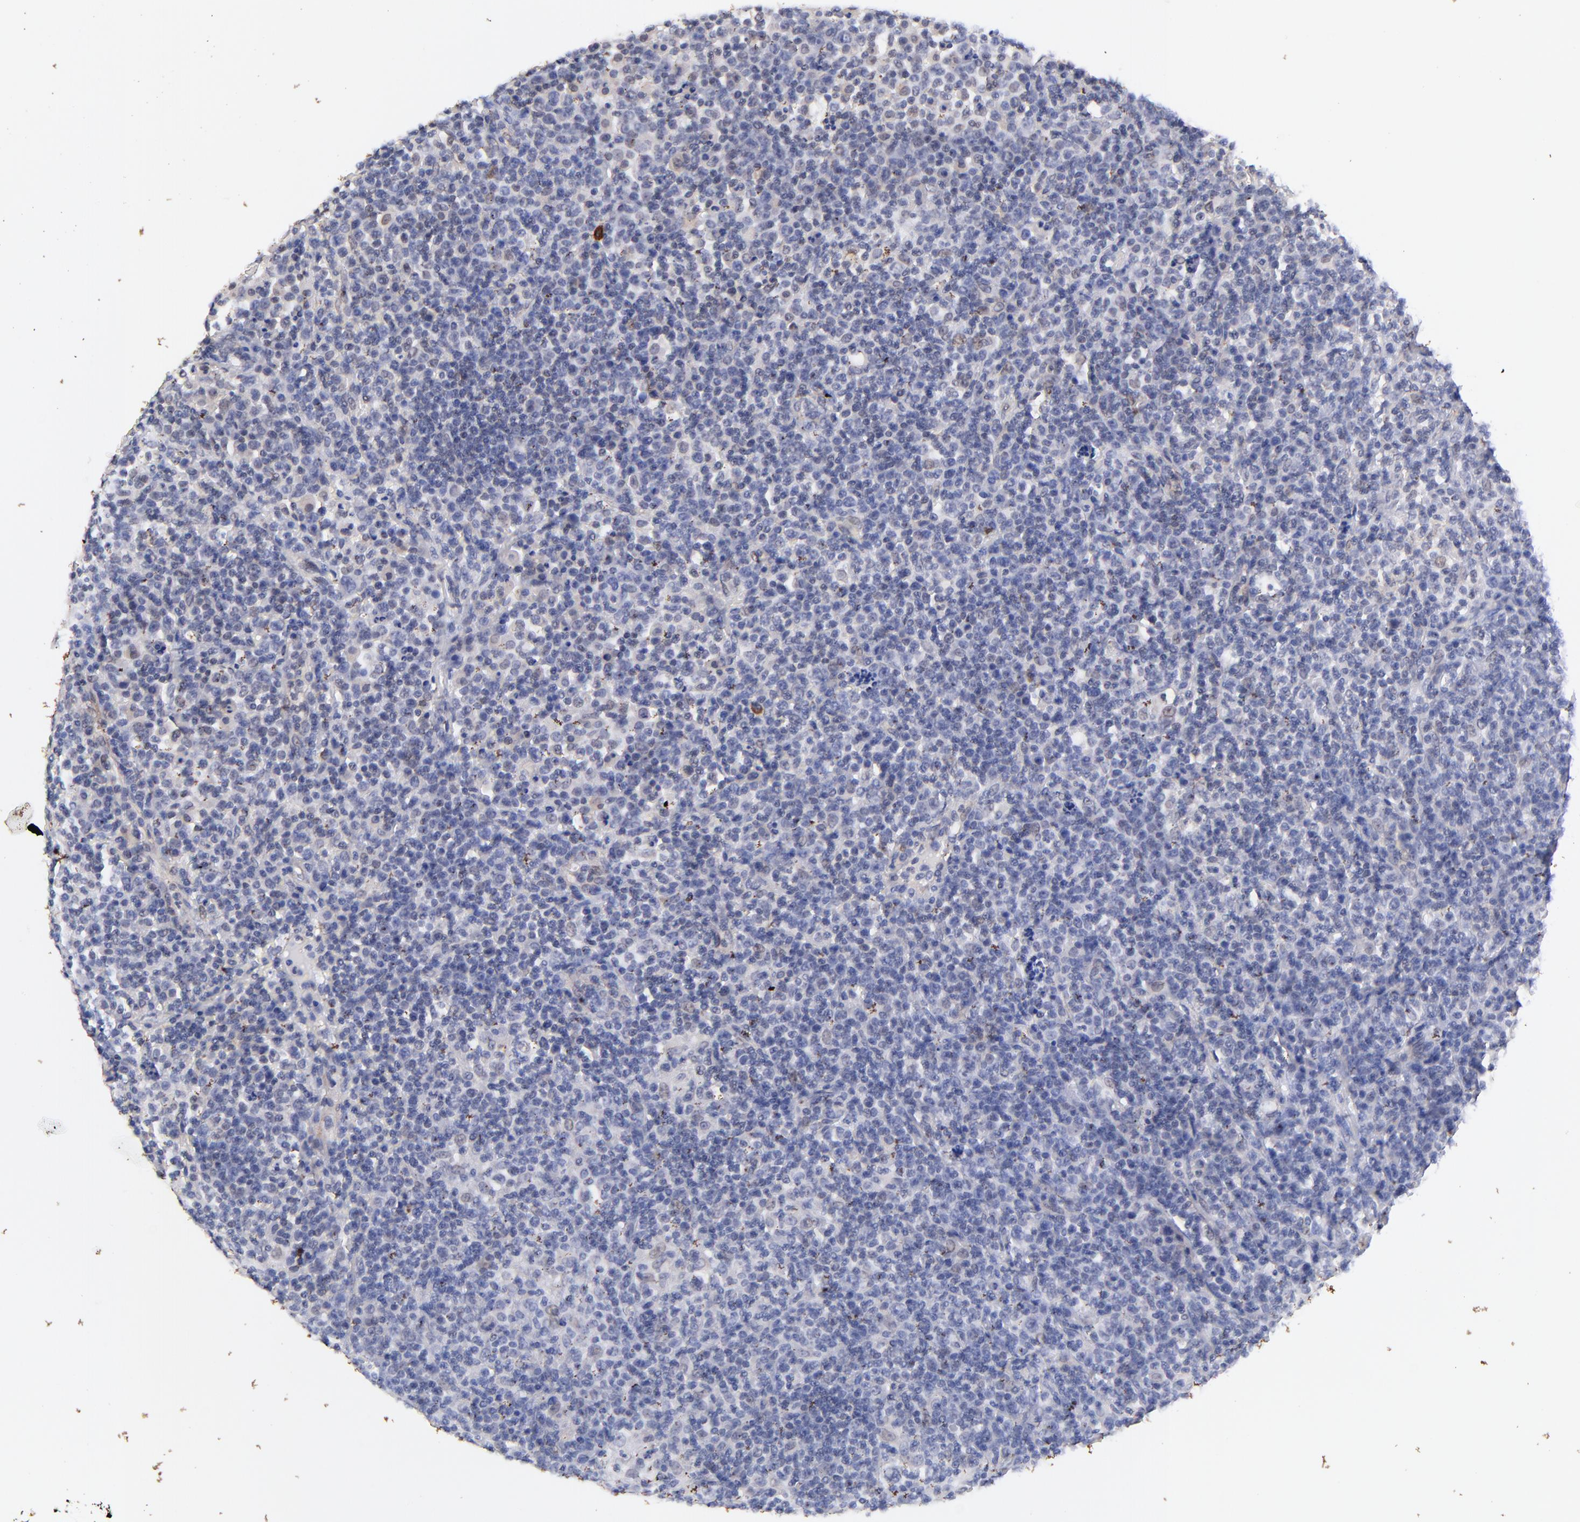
{"staining": {"intensity": "weak", "quantity": "<25%", "location": "cytoplasmic/membranous,nuclear"}, "tissue": "lymphoma", "cell_type": "Tumor cells", "image_type": "cancer", "snomed": [{"axis": "morphology", "description": "Hodgkin's disease, NOS"}, {"axis": "topography", "description": "Lymph node"}], "caption": "Hodgkin's disease was stained to show a protein in brown. There is no significant expression in tumor cells. Nuclei are stained in blue.", "gene": "ZFP92", "patient": {"sex": "male", "age": 65}}